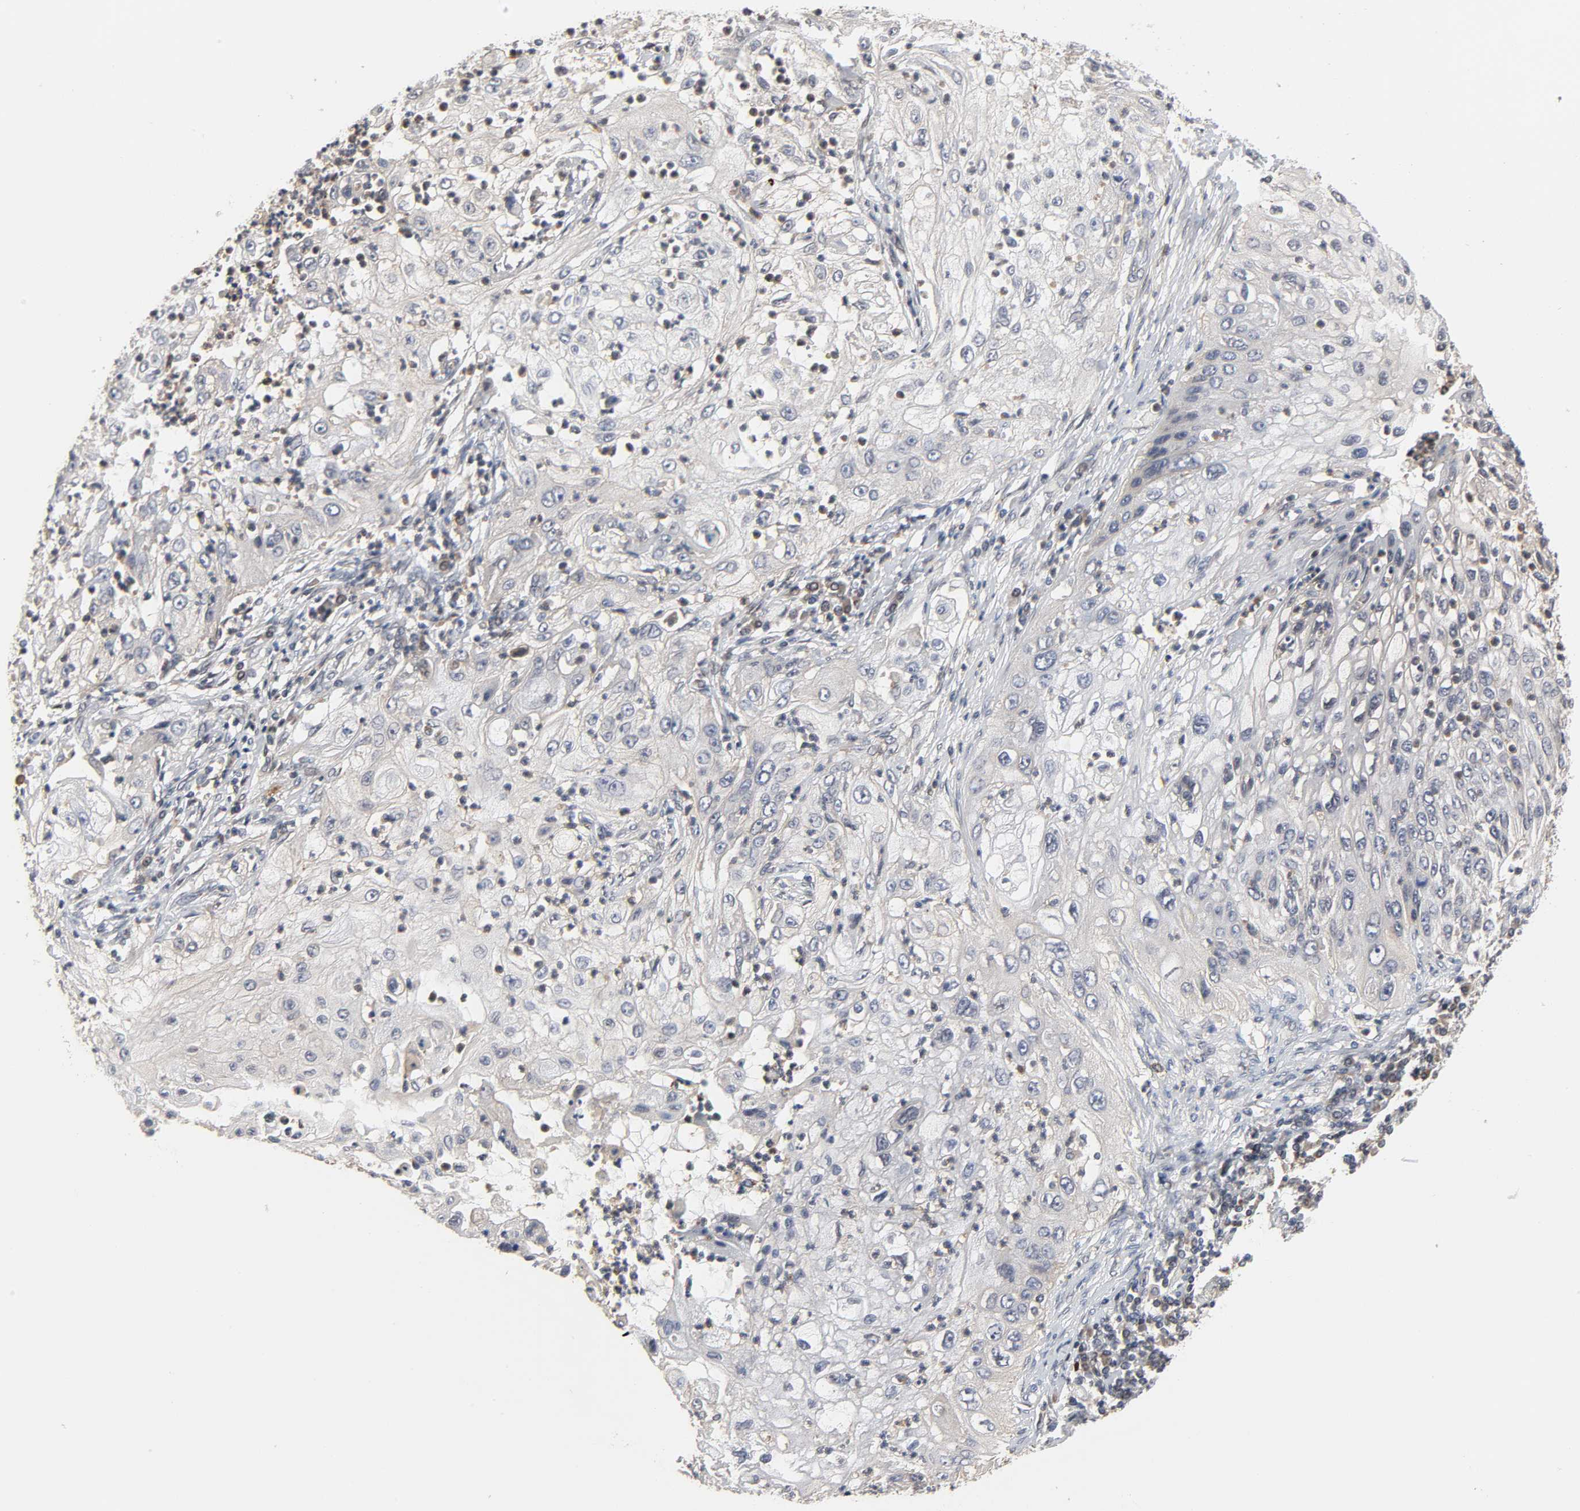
{"staining": {"intensity": "negative", "quantity": "none", "location": "none"}, "tissue": "lung cancer", "cell_type": "Tumor cells", "image_type": "cancer", "snomed": [{"axis": "morphology", "description": "Inflammation, NOS"}, {"axis": "morphology", "description": "Squamous cell carcinoma, NOS"}, {"axis": "topography", "description": "Lymph node"}, {"axis": "topography", "description": "Soft tissue"}, {"axis": "topography", "description": "Lung"}], "caption": "High magnification brightfield microscopy of lung squamous cell carcinoma stained with DAB (brown) and counterstained with hematoxylin (blue): tumor cells show no significant staining.", "gene": "CCDC175", "patient": {"sex": "male", "age": 66}}